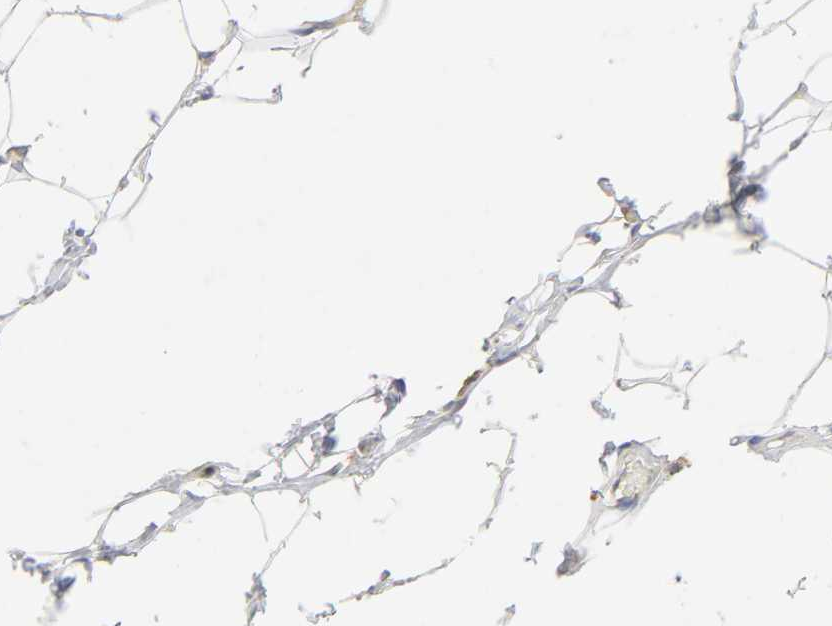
{"staining": {"intensity": "moderate", "quantity": ">75%", "location": "cytoplasmic/membranous"}, "tissue": "adipose tissue", "cell_type": "Adipocytes", "image_type": "normal", "snomed": [{"axis": "morphology", "description": "Normal tissue, NOS"}, {"axis": "topography", "description": "Soft tissue"}], "caption": "Protein positivity by immunohistochemistry displays moderate cytoplasmic/membranous positivity in approximately >75% of adipocytes in benign adipose tissue. Using DAB (3,3'-diaminobenzidine) (brown) and hematoxylin (blue) stains, captured at high magnification using brightfield microscopy.", "gene": "LYN", "patient": {"sex": "male", "age": 26}}